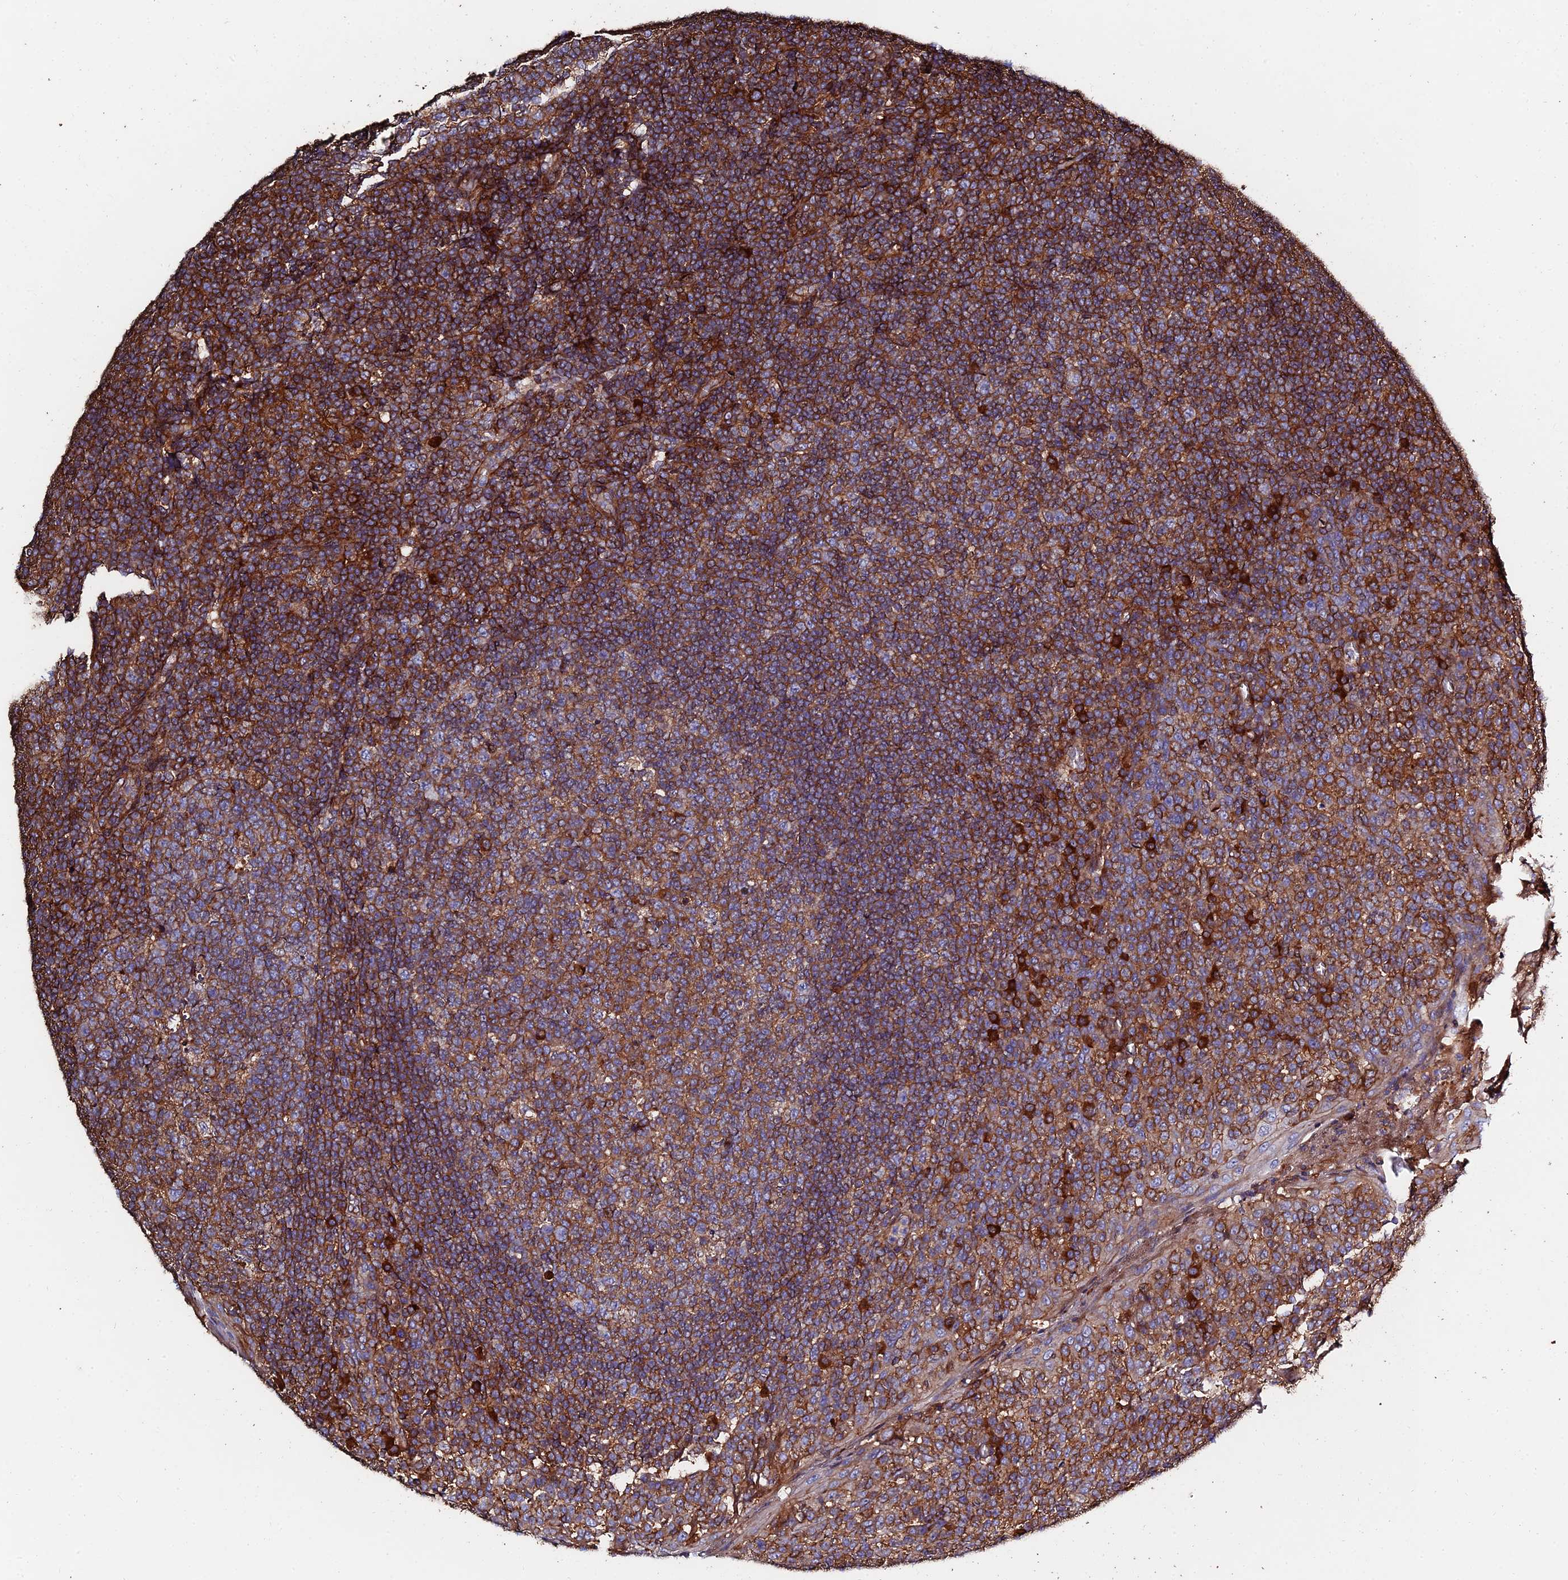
{"staining": {"intensity": "moderate", "quantity": ">75%", "location": "cytoplasmic/membranous"}, "tissue": "tonsil", "cell_type": "Germinal center cells", "image_type": "normal", "snomed": [{"axis": "morphology", "description": "Normal tissue, NOS"}, {"axis": "topography", "description": "Tonsil"}], "caption": "Protein expression analysis of benign human tonsil reveals moderate cytoplasmic/membranous positivity in approximately >75% of germinal center cells. The staining was performed using DAB (3,3'-diaminobenzidine), with brown indicating positive protein expression. Nuclei are stained blue with hematoxylin.", "gene": "EXT1", "patient": {"sex": "female", "age": 19}}